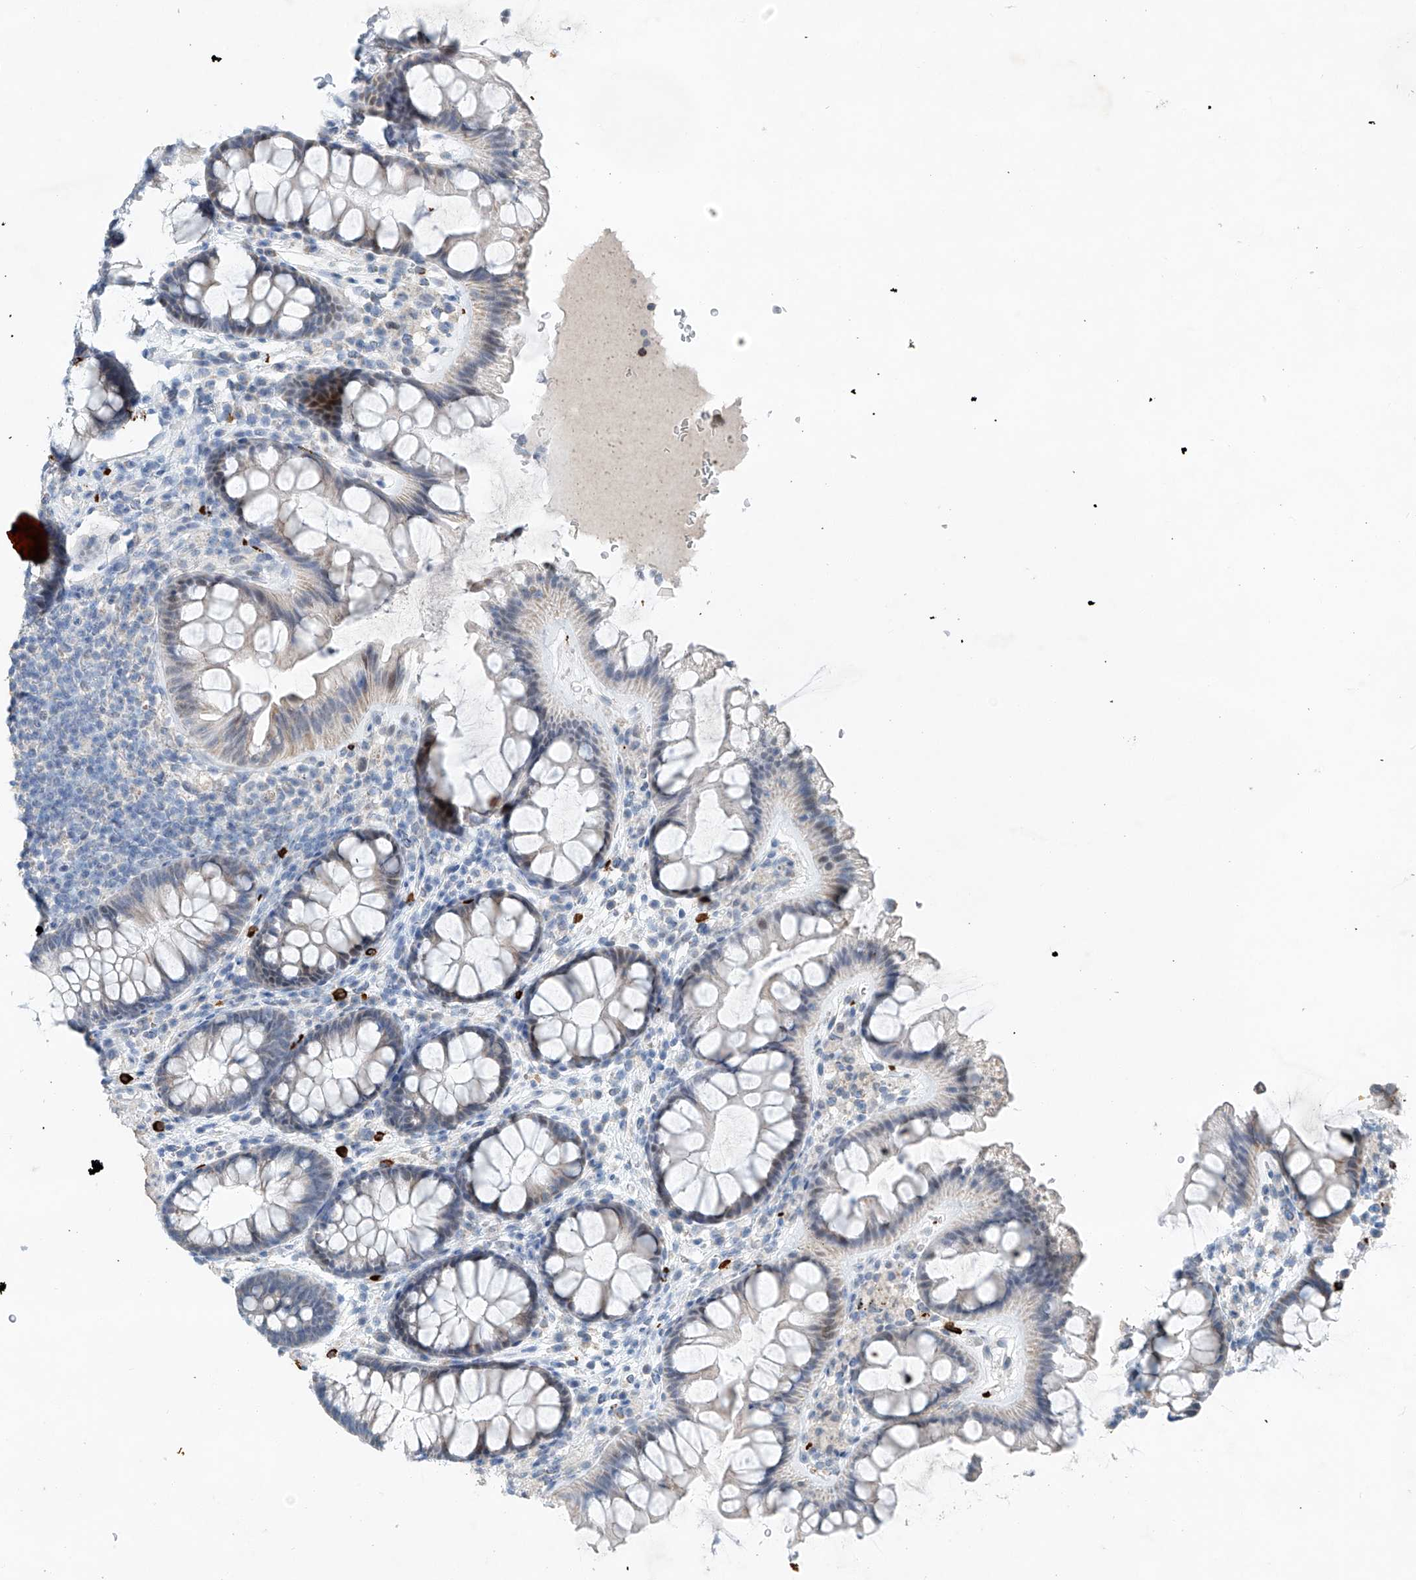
{"staining": {"intensity": "negative", "quantity": "none", "location": "none"}, "tissue": "colon", "cell_type": "Endothelial cells", "image_type": "normal", "snomed": [{"axis": "morphology", "description": "Normal tissue, NOS"}, {"axis": "topography", "description": "Colon"}], "caption": "IHC of normal colon demonstrates no expression in endothelial cells.", "gene": "KLF15", "patient": {"sex": "female", "age": 62}}